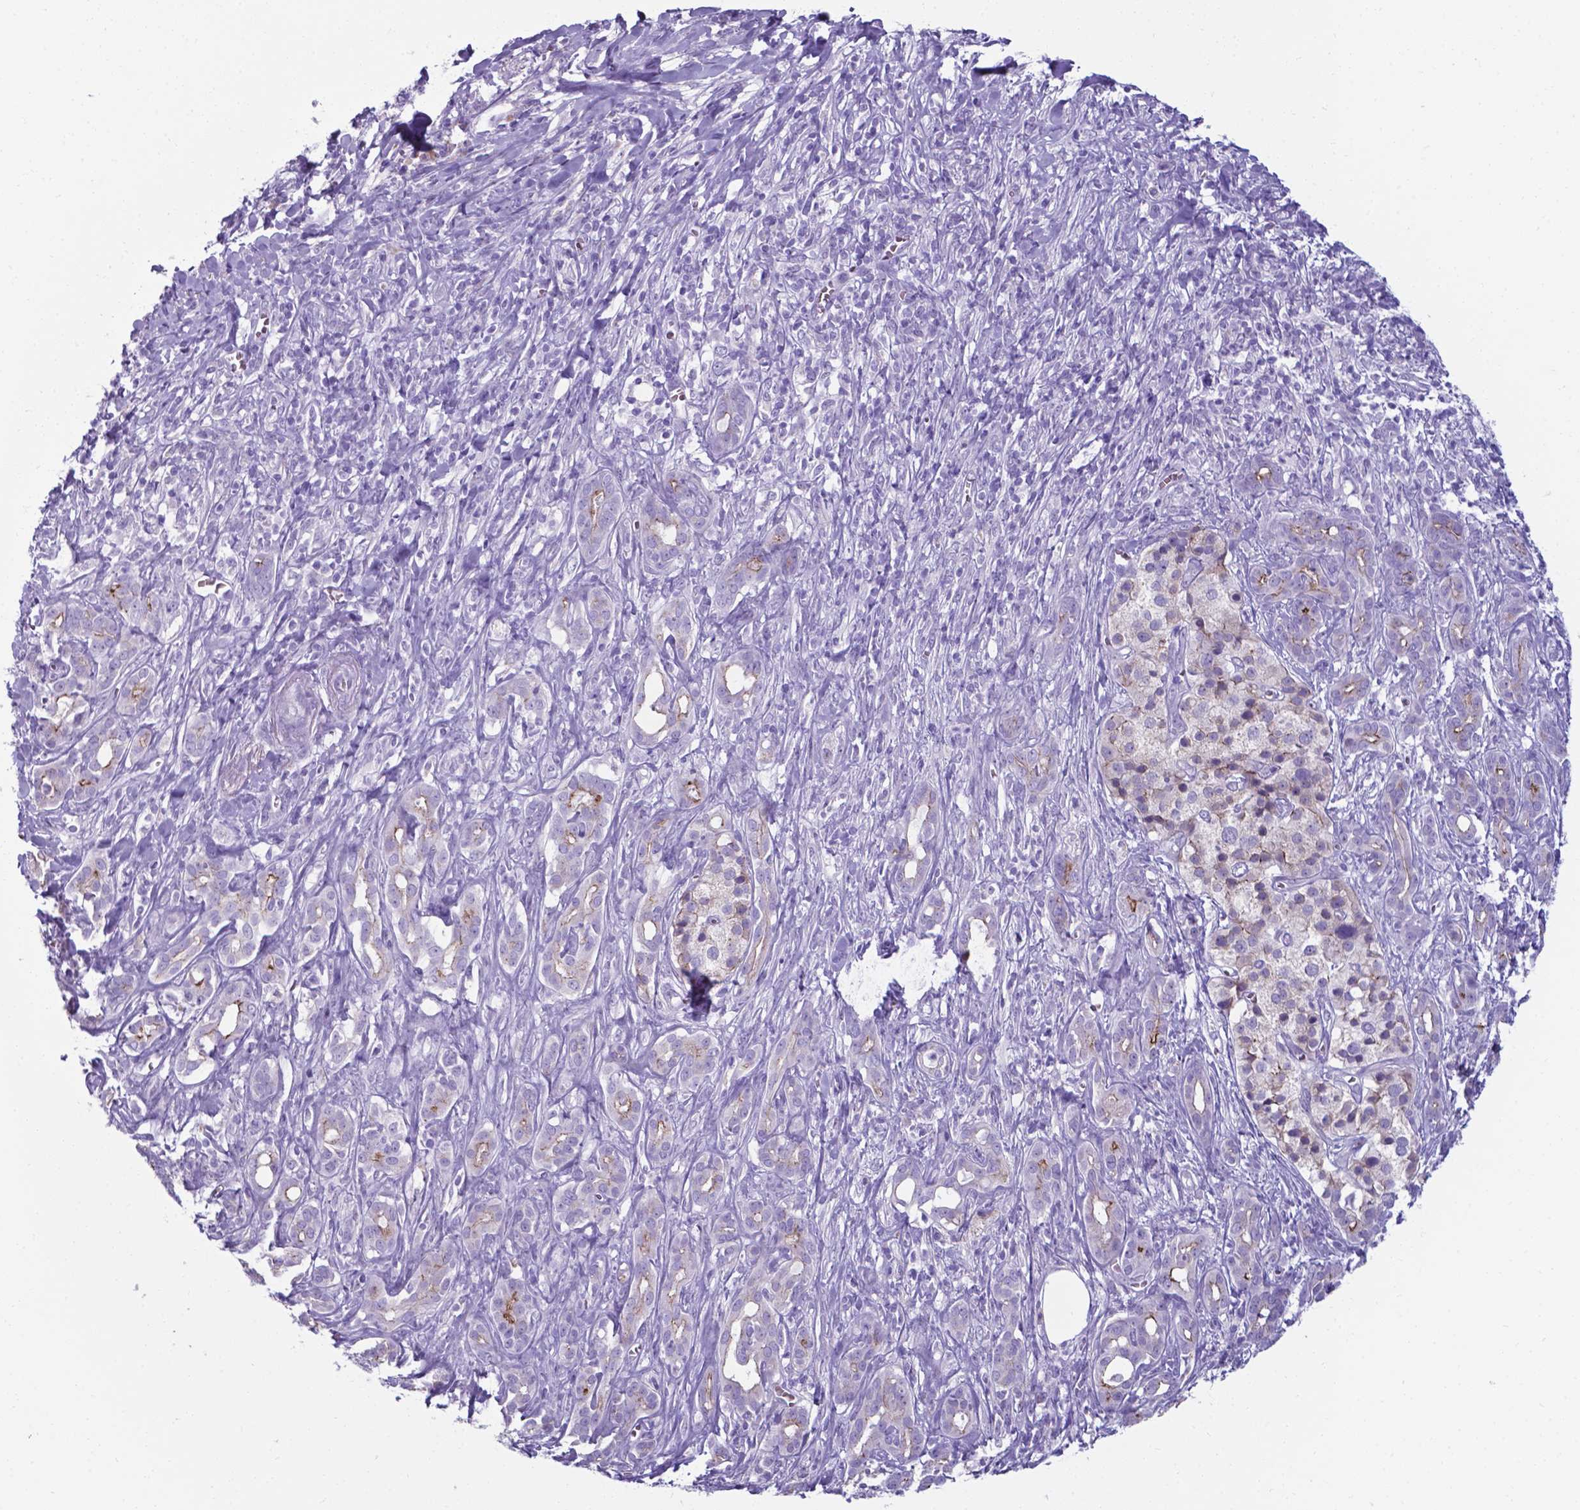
{"staining": {"intensity": "moderate", "quantity": ">75%", "location": "cytoplasmic/membranous"}, "tissue": "pancreatic cancer", "cell_type": "Tumor cells", "image_type": "cancer", "snomed": [{"axis": "morphology", "description": "Adenocarcinoma, NOS"}, {"axis": "topography", "description": "Pancreas"}], "caption": "Protein staining shows moderate cytoplasmic/membranous positivity in about >75% of tumor cells in pancreatic cancer (adenocarcinoma).", "gene": "AP5B1", "patient": {"sex": "male", "age": 61}}